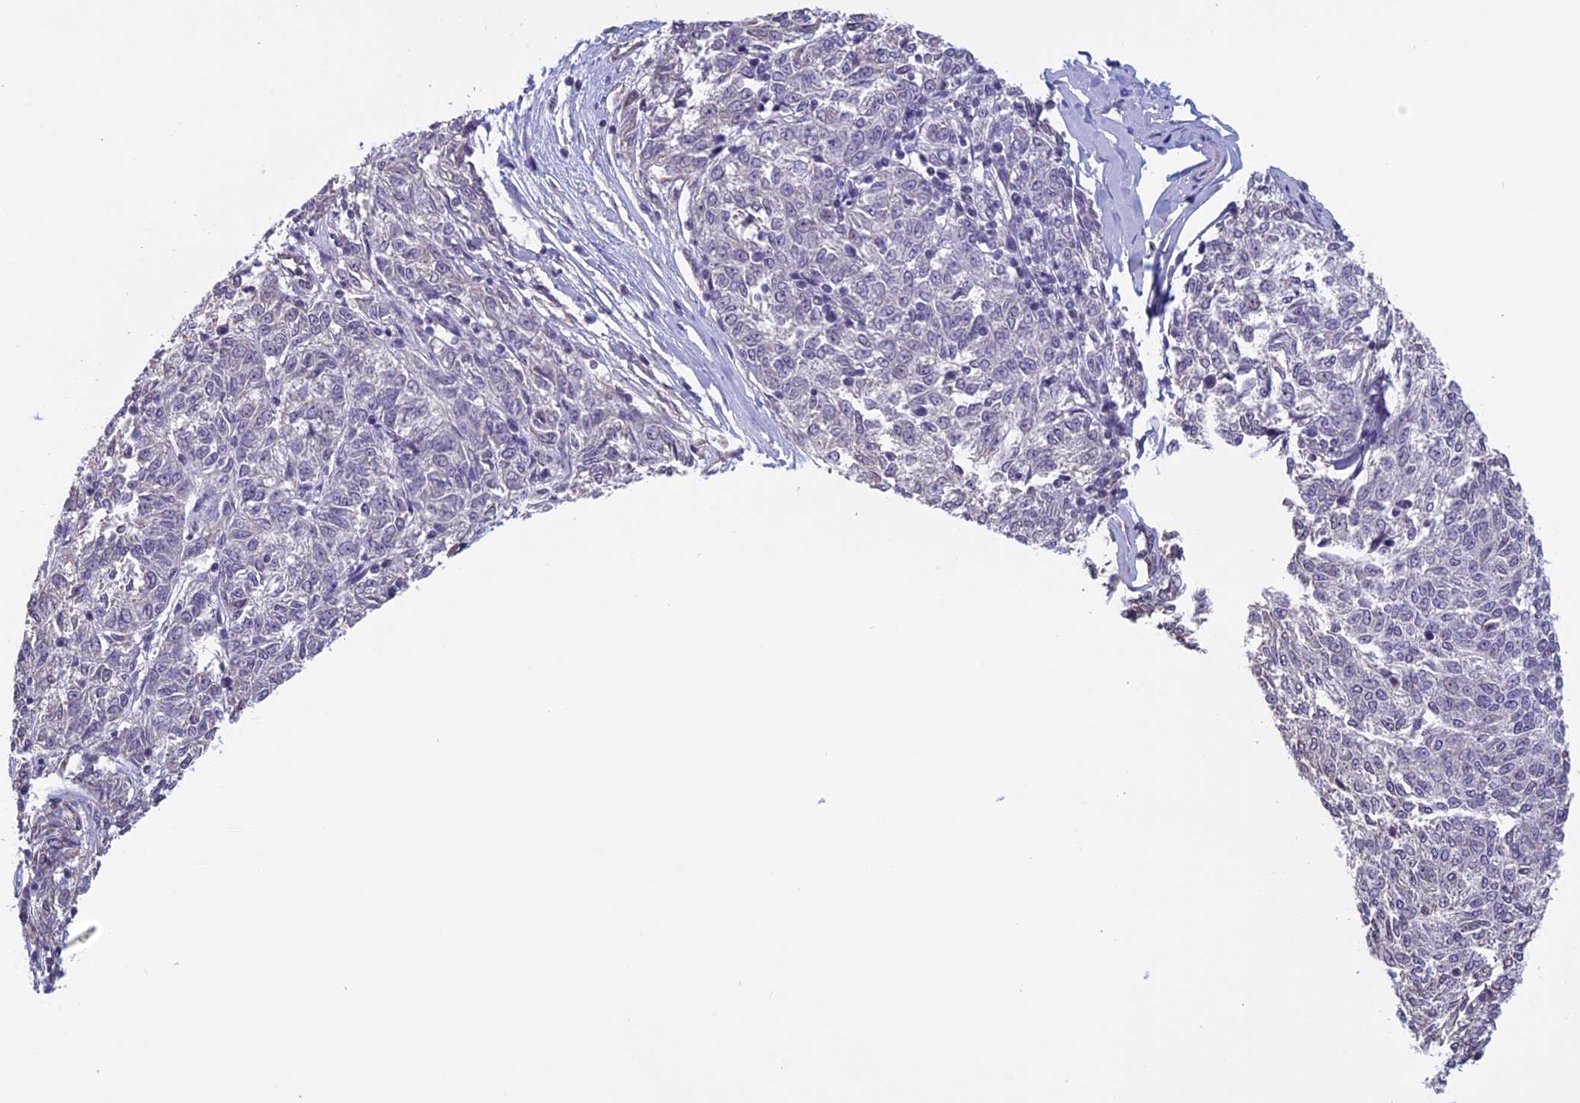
{"staining": {"intensity": "negative", "quantity": "none", "location": "none"}, "tissue": "melanoma", "cell_type": "Tumor cells", "image_type": "cancer", "snomed": [{"axis": "morphology", "description": "Malignant melanoma, NOS"}, {"axis": "topography", "description": "Skin"}], "caption": "An immunohistochemistry (IHC) photomicrograph of malignant melanoma is shown. There is no staining in tumor cells of malignant melanoma.", "gene": "SLC1A6", "patient": {"sex": "female", "age": 72}}